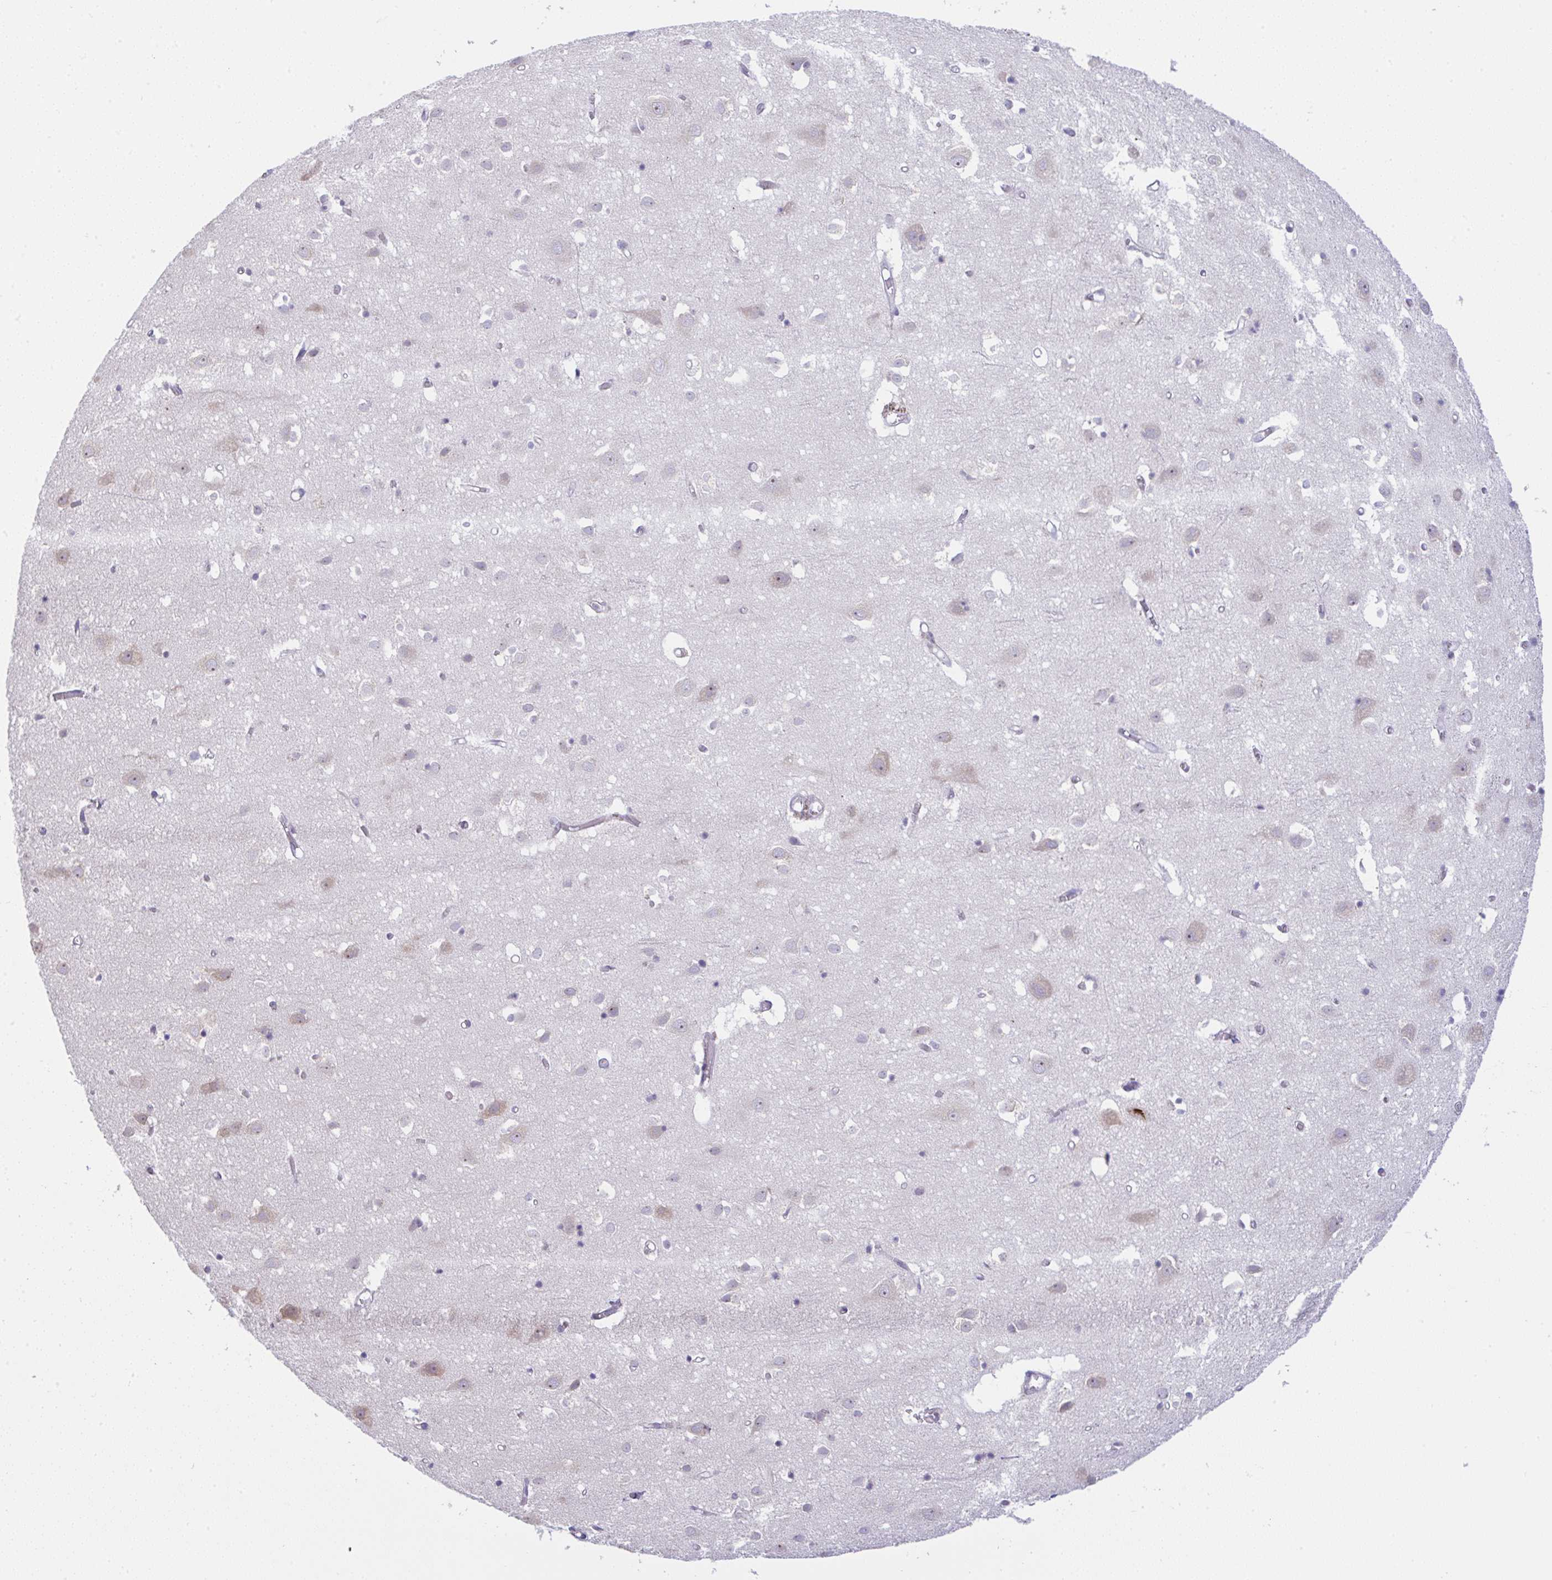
{"staining": {"intensity": "negative", "quantity": "none", "location": "none"}, "tissue": "cerebral cortex", "cell_type": "Endothelial cells", "image_type": "normal", "snomed": [{"axis": "morphology", "description": "Normal tissue, NOS"}, {"axis": "topography", "description": "Cerebral cortex"}], "caption": "Cerebral cortex stained for a protein using immunohistochemistry (IHC) shows no positivity endothelial cells.", "gene": "DERL2", "patient": {"sex": "male", "age": 70}}